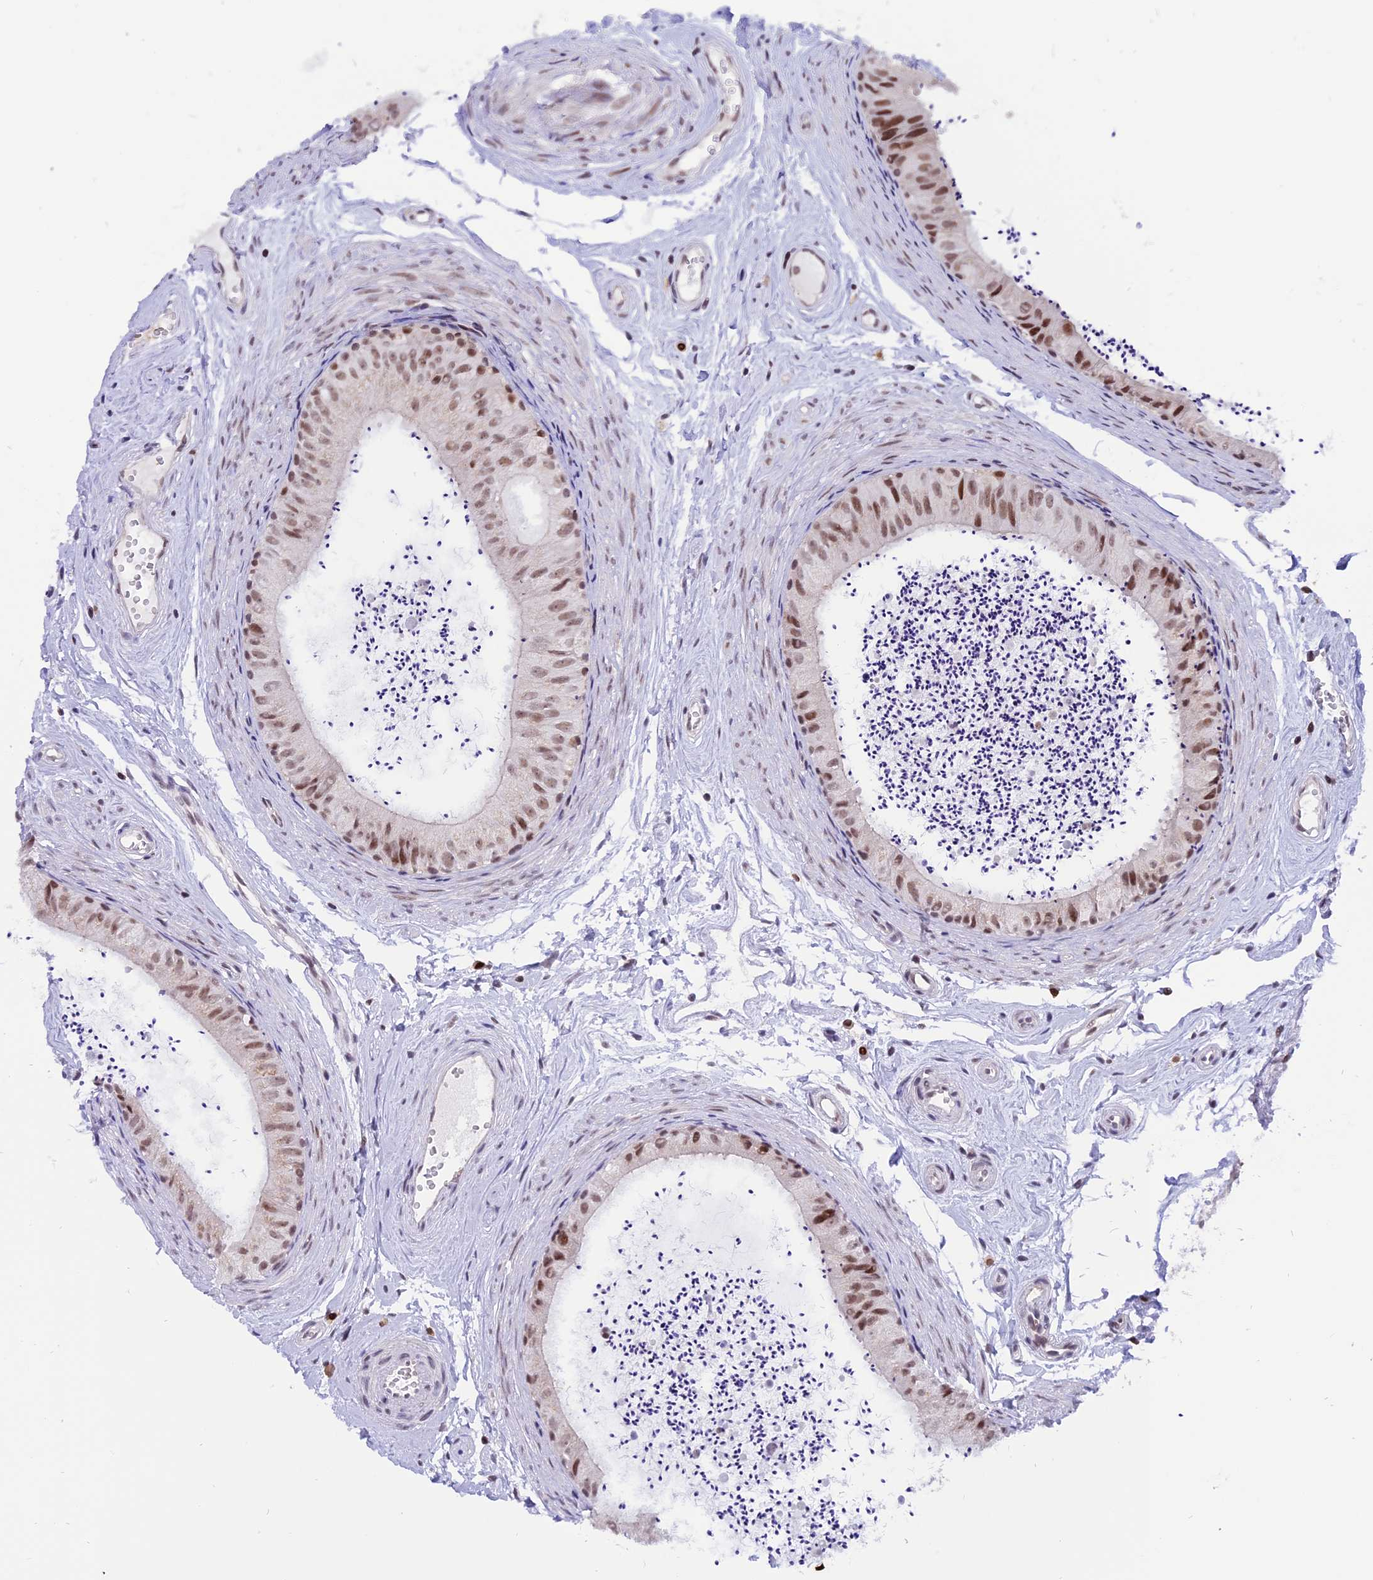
{"staining": {"intensity": "moderate", "quantity": ">75%", "location": "cytoplasmic/membranous,nuclear"}, "tissue": "epididymis", "cell_type": "Glandular cells", "image_type": "normal", "snomed": [{"axis": "morphology", "description": "Normal tissue, NOS"}, {"axis": "topography", "description": "Epididymis"}], "caption": "Immunohistochemistry (DAB (3,3'-diaminobenzidine)) staining of benign human epididymis shows moderate cytoplasmic/membranous,nuclear protein expression in about >75% of glandular cells.", "gene": "TADA3", "patient": {"sex": "male", "age": 56}}